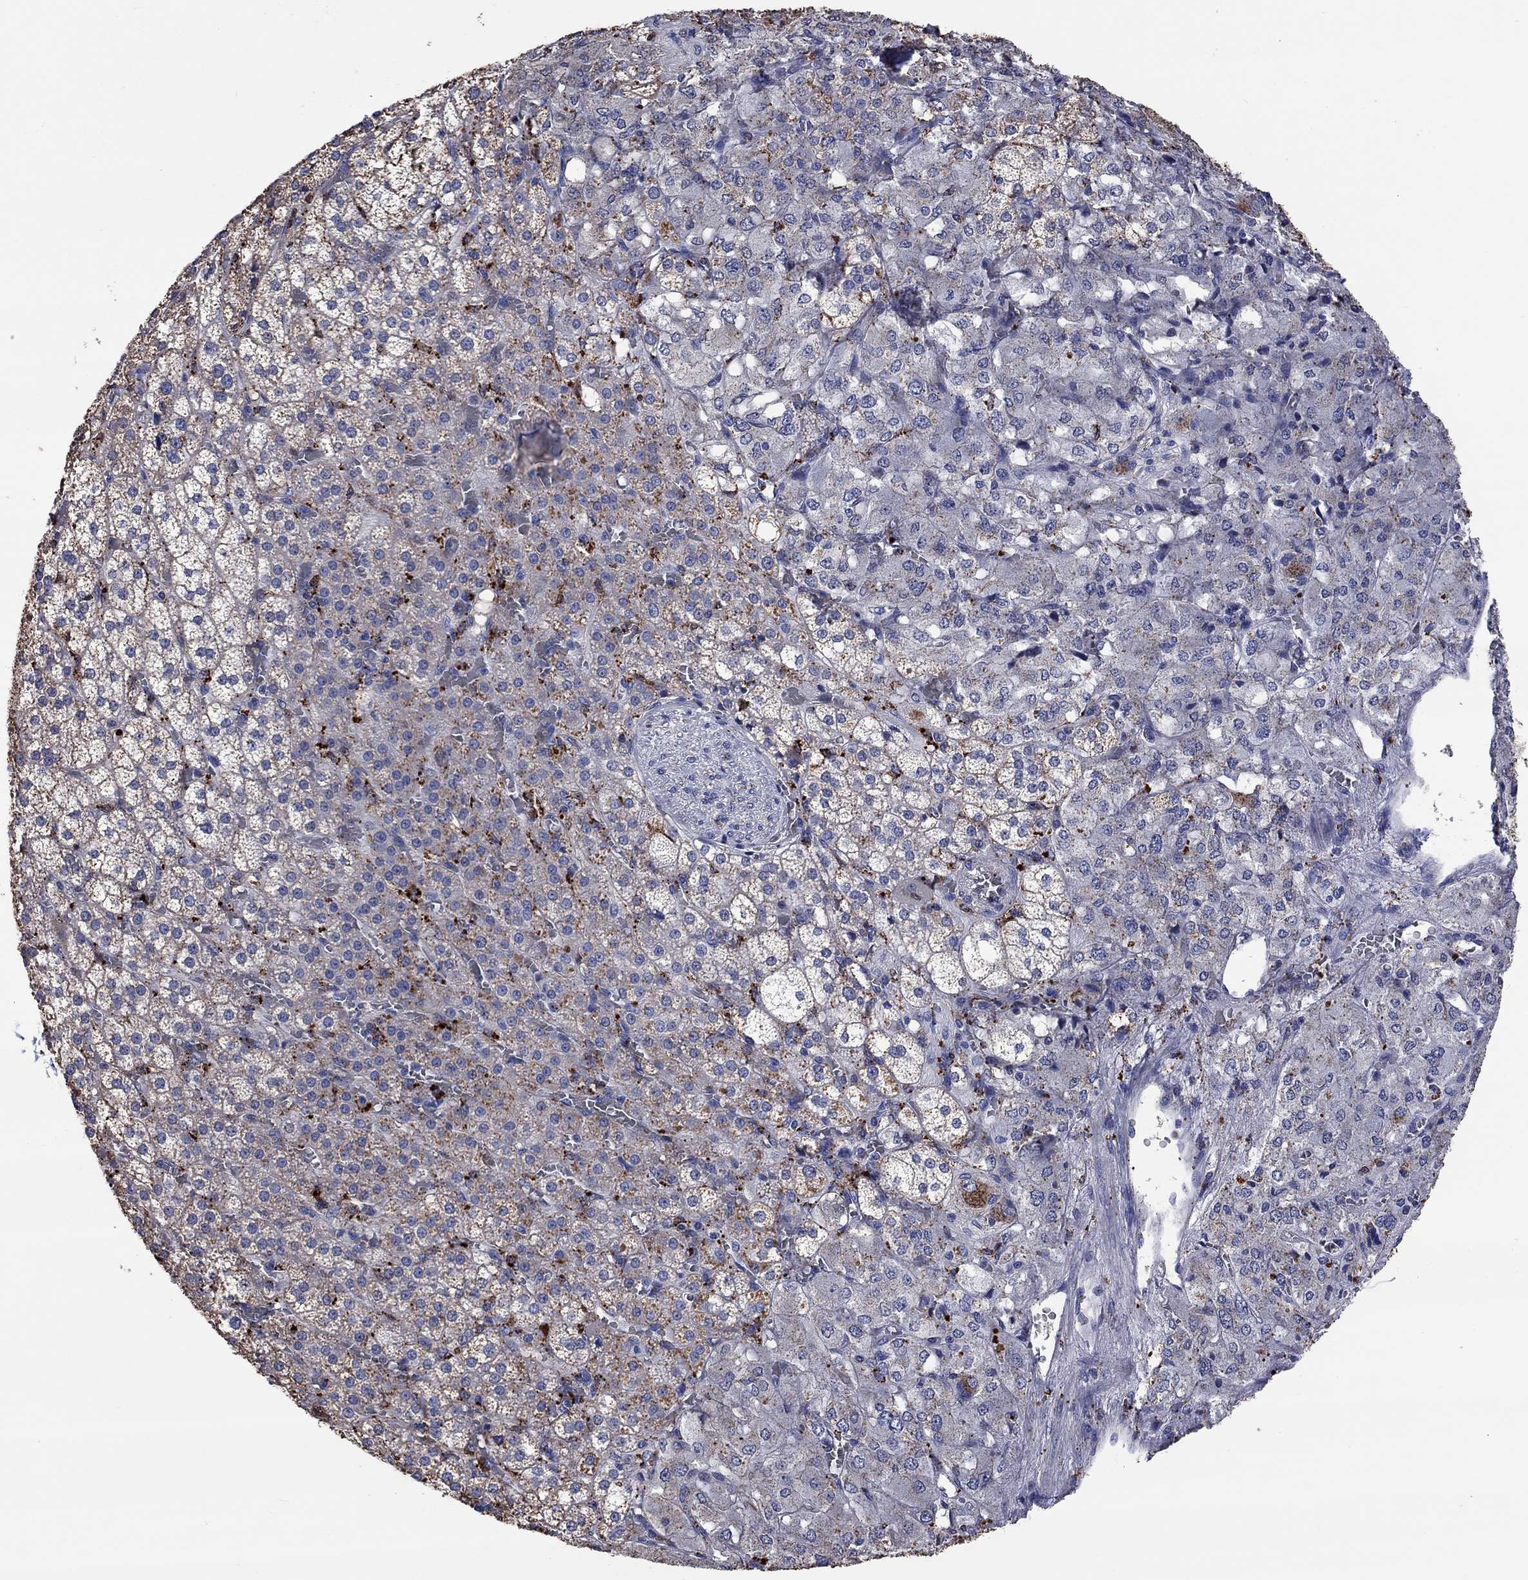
{"staining": {"intensity": "moderate", "quantity": ">75%", "location": "cytoplasmic/membranous"}, "tissue": "adrenal gland", "cell_type": "Glandular cells", "image_type": "normal", "snomed": [{"axis": "morphology", "description": "Normal tissue, NOS"}, {"axis": "topography", "description": "Adrenal gland"}], "caption": "Immunohistochemistry (IHC) image of normal human adrenal gland stained for a protein (brown), which shows medium levels of moderate cytoplasmic/membranous positivity in approximately >75% of glandular cells.", "gene": "CTSB", "patient": {"sex": "female", "age": 60}}